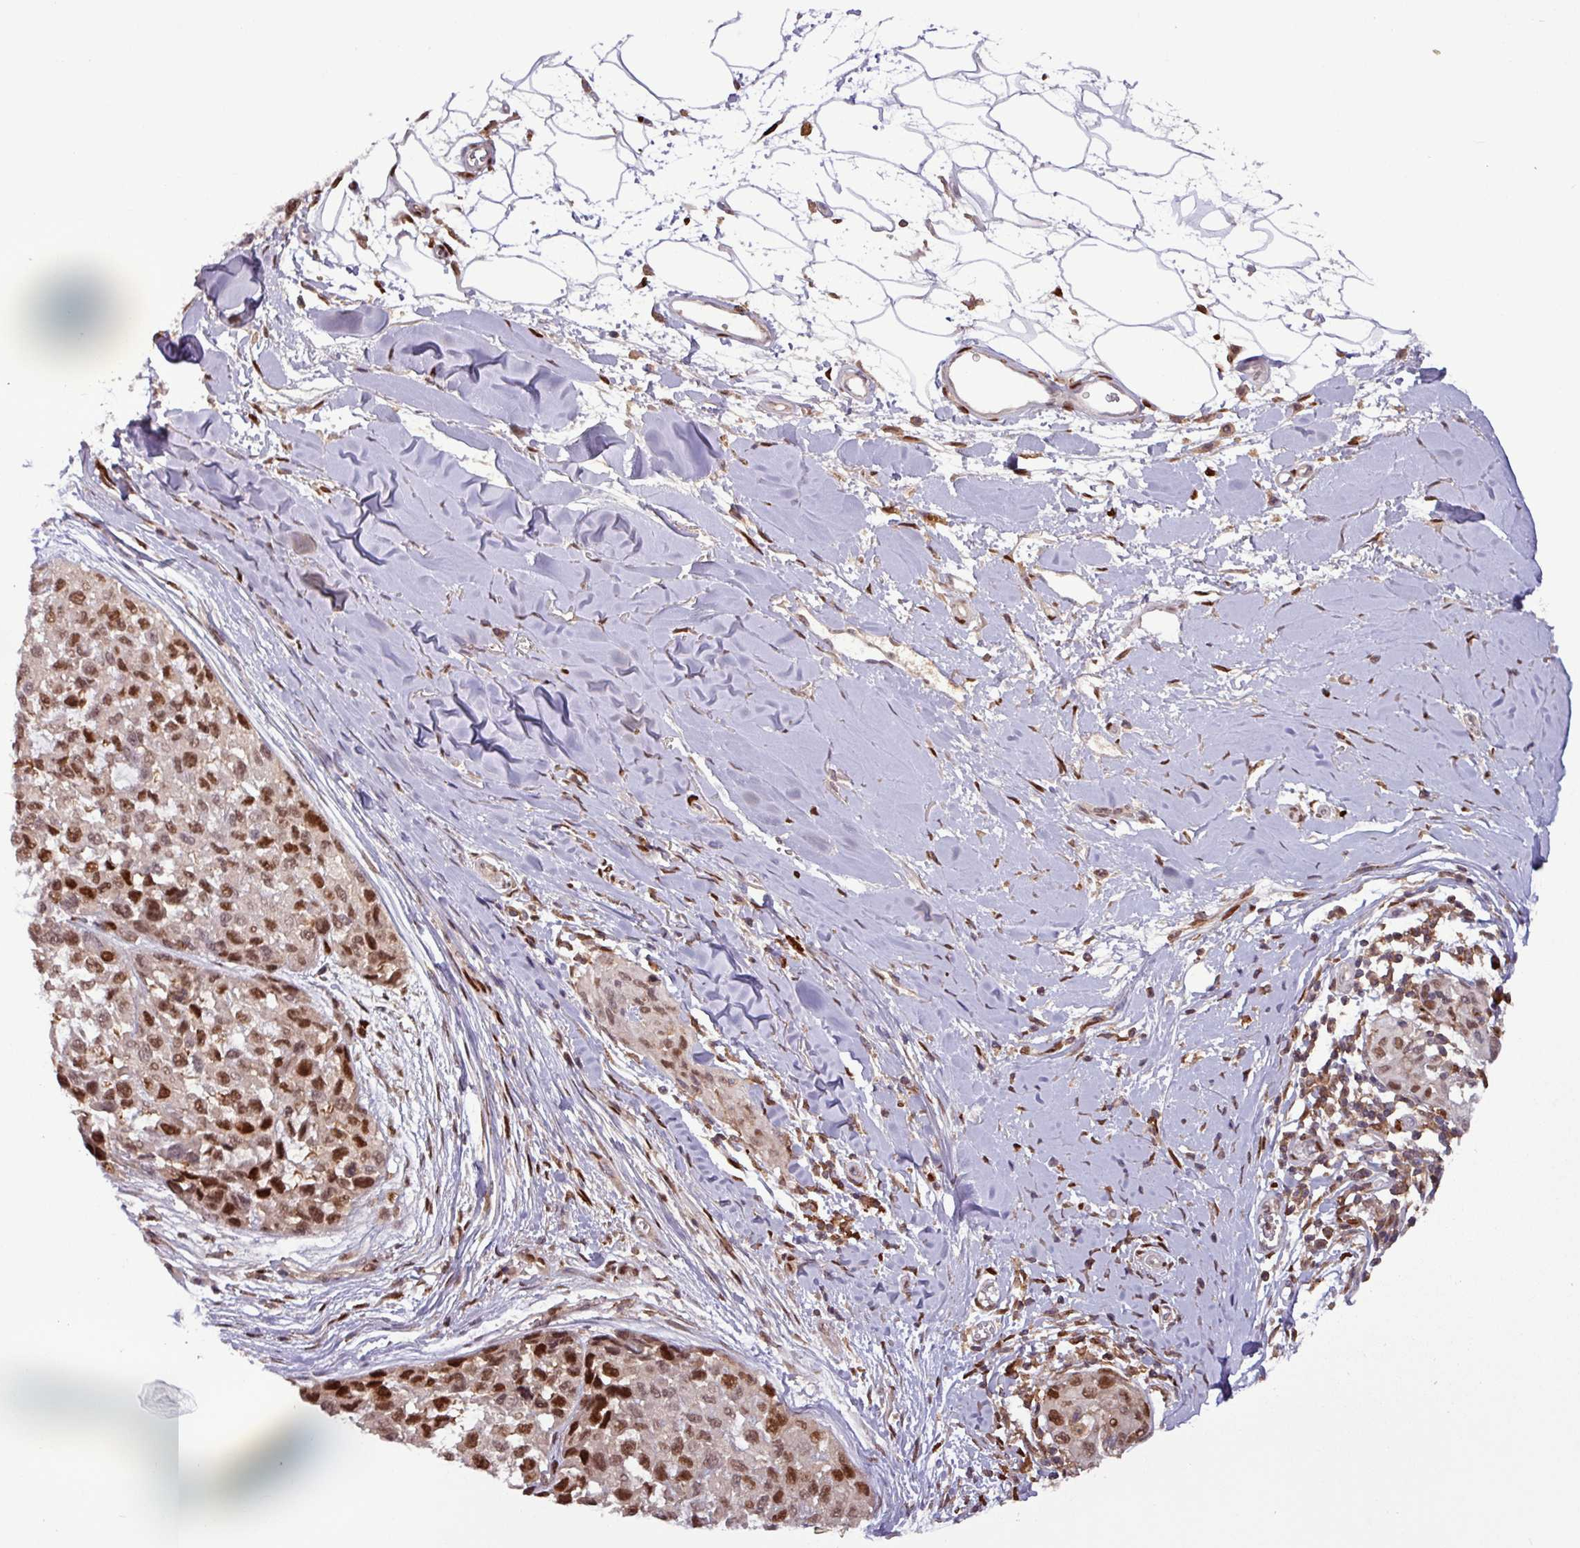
{"staining": {"intensity": "strong", "quantity": ">75%", "location": "nuclear"}, "tissue": "melanoma", "cell_type": "Tumor cells", "image_type": "cancer", "snomed": [{"axis": "morphology", "description": "Malignant melanoma, NOS"}, {"axis": "topography", "description": "Skin"}], "caption": "There is high levels of strong nuclear positivity in tumor cells of melanoma, as demonstrated by immunohistochemical staining (brown color).", "gene": "PRRX1", "patient": {"sex": "male", "age": 62}}